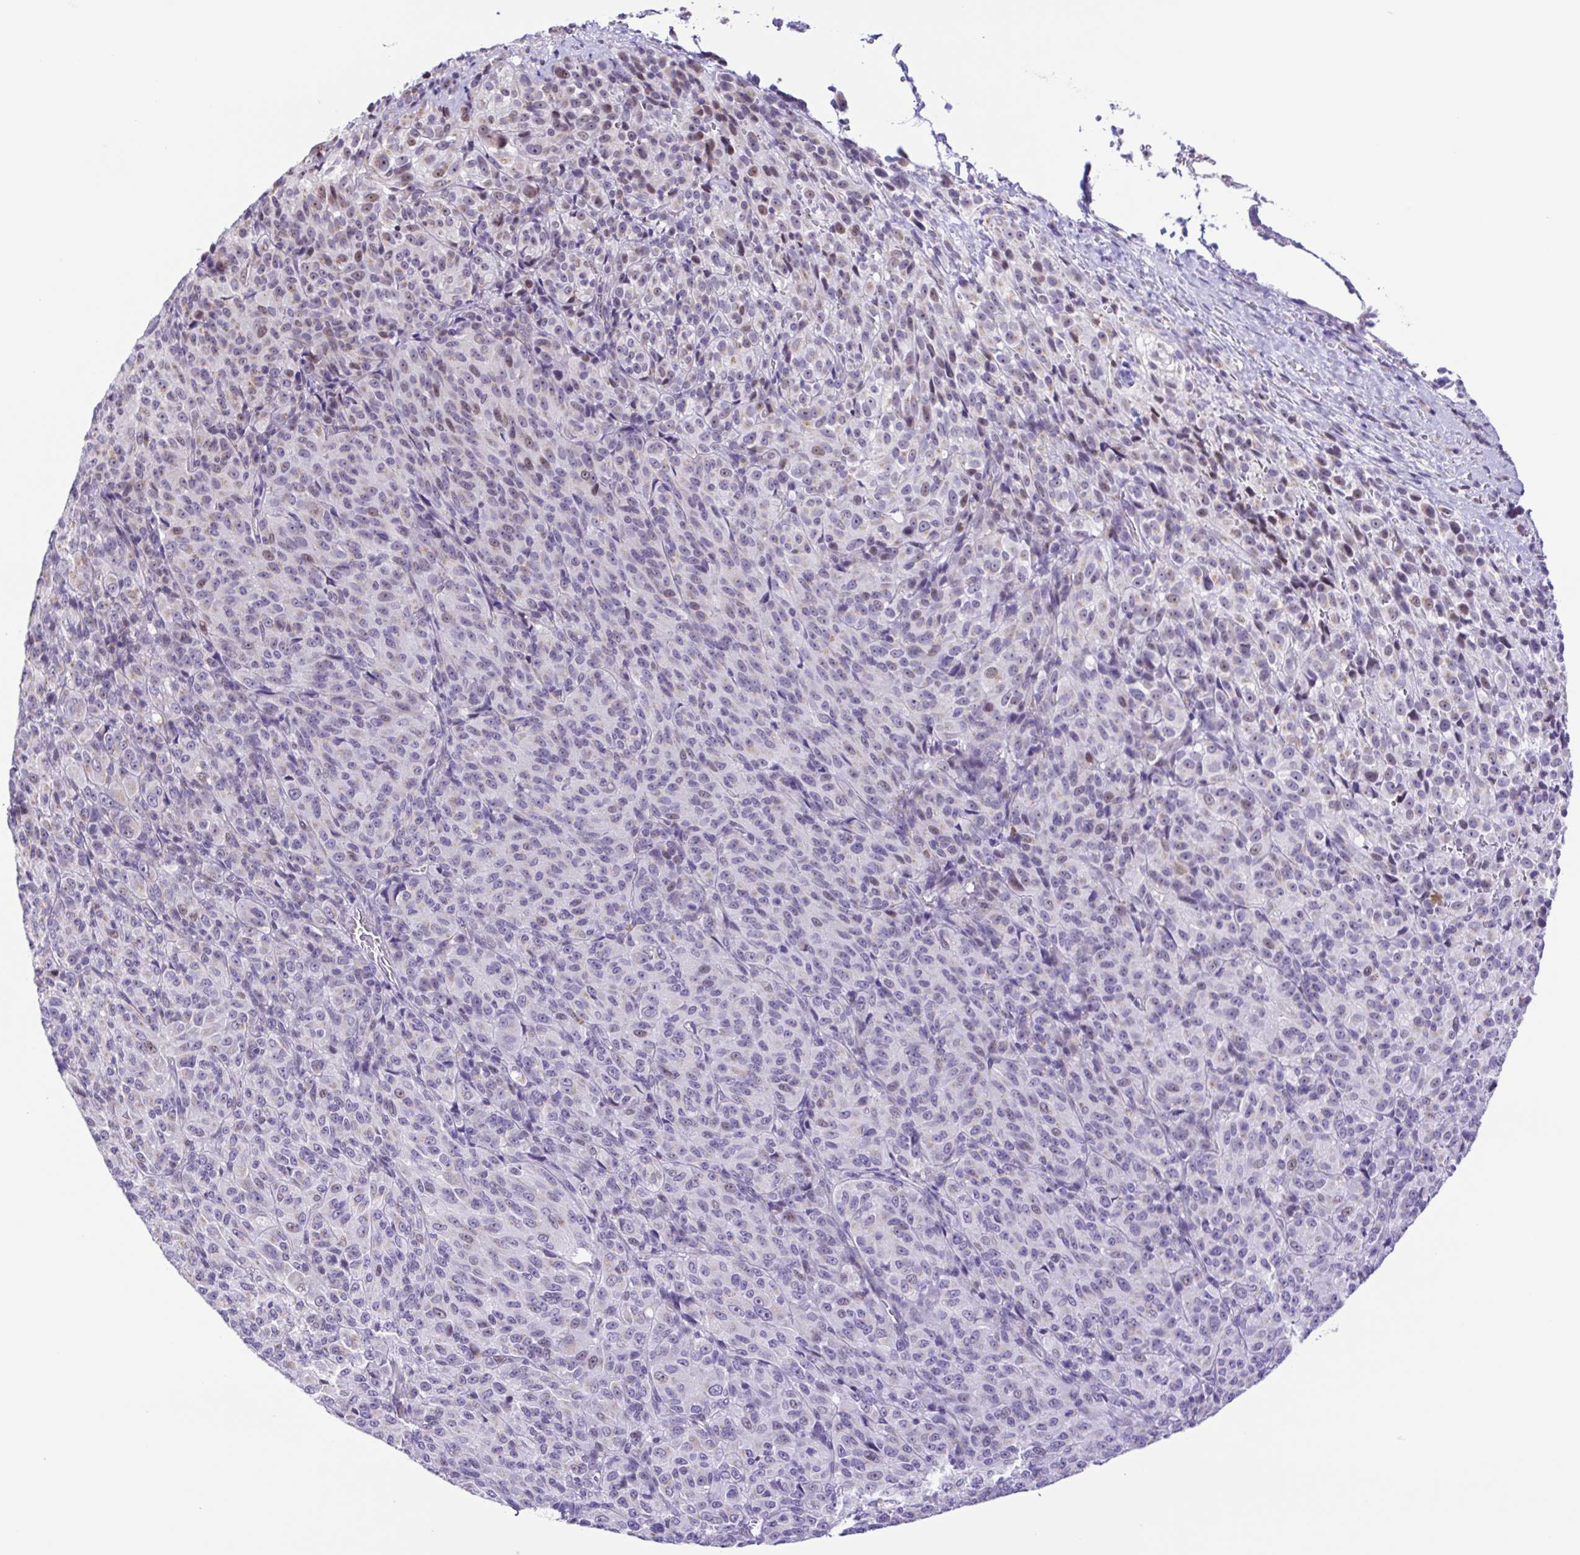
{"staining": {"intensity": "negative", "quantity": "none", "location": "none"}, "tissue": "melanoma", "cell_type": "Tumor cells", "image_type": "cancer", "snomed": [{"axis": "morphology", "description": "Malignant melanoma, Metastatic site"}, {"axis": "topography", "description": "Brain"}], "caption": "The micrograph displays no staining of tumor cells in malignant melanoma (metastatic site).", "gene": "TGM3", "patient": {"sex": "female", "age": 56}}